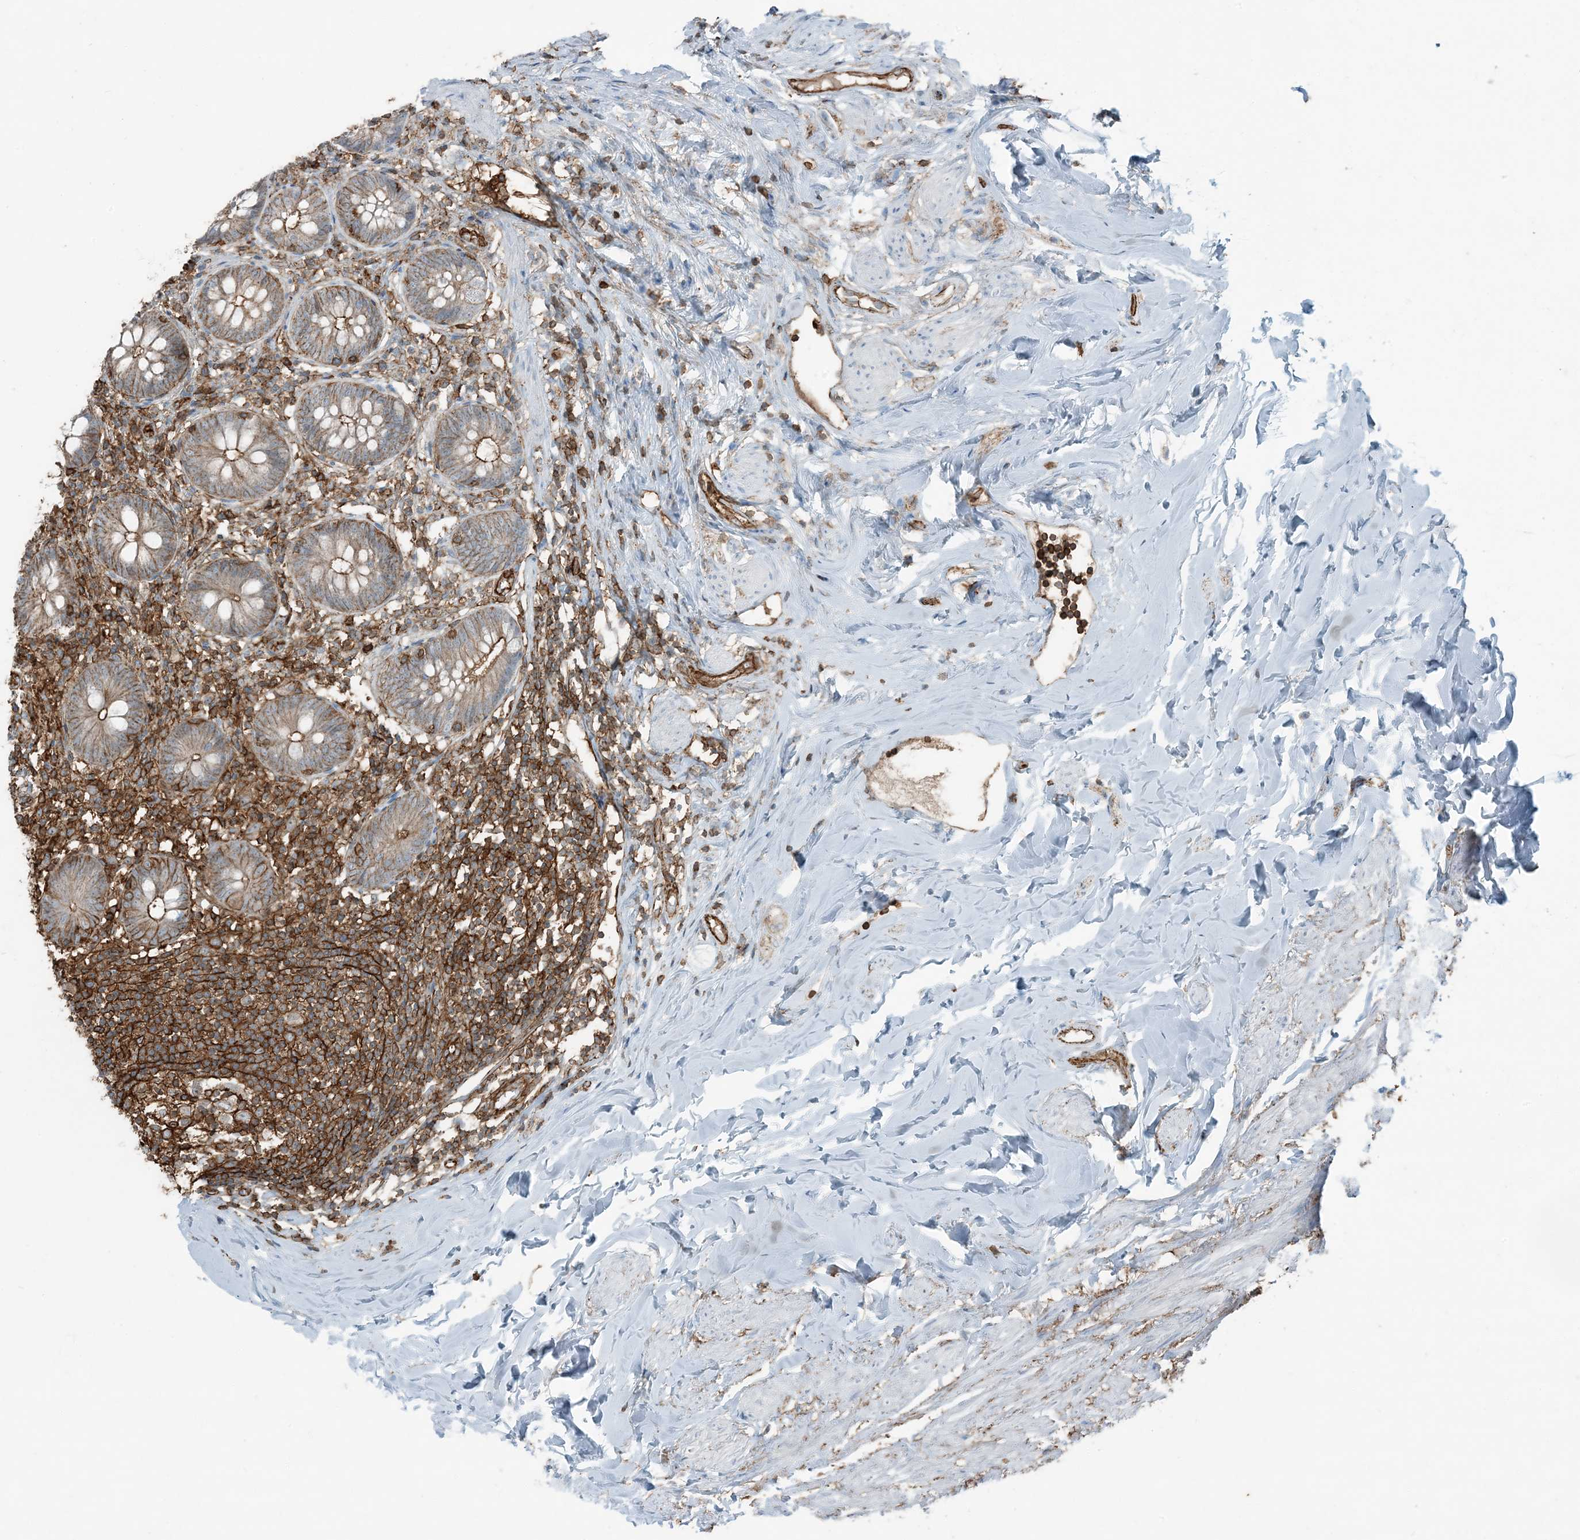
{"staining": {"intensity": "moderate", "quantity": "25%-75%", "location": "cytoplasmic/membranous"}, "tissue": "appendix", "cell_type": "Glandular cells", "image_type": "normal", "snomed": [{"axis": "morphology", "description": "Normal tissue, NOS"}, {"axis": "topography", "description": "Appendix"}], "caption": "IHC image of benign appendix stained for a protein (brown), which shows medium levels of moderate cytoplasmic/membranous staining in approximately 25%-75% of glandular cells.", "gene": "APOBEC3C", "patient": {"sex": "female", "age": 62}}